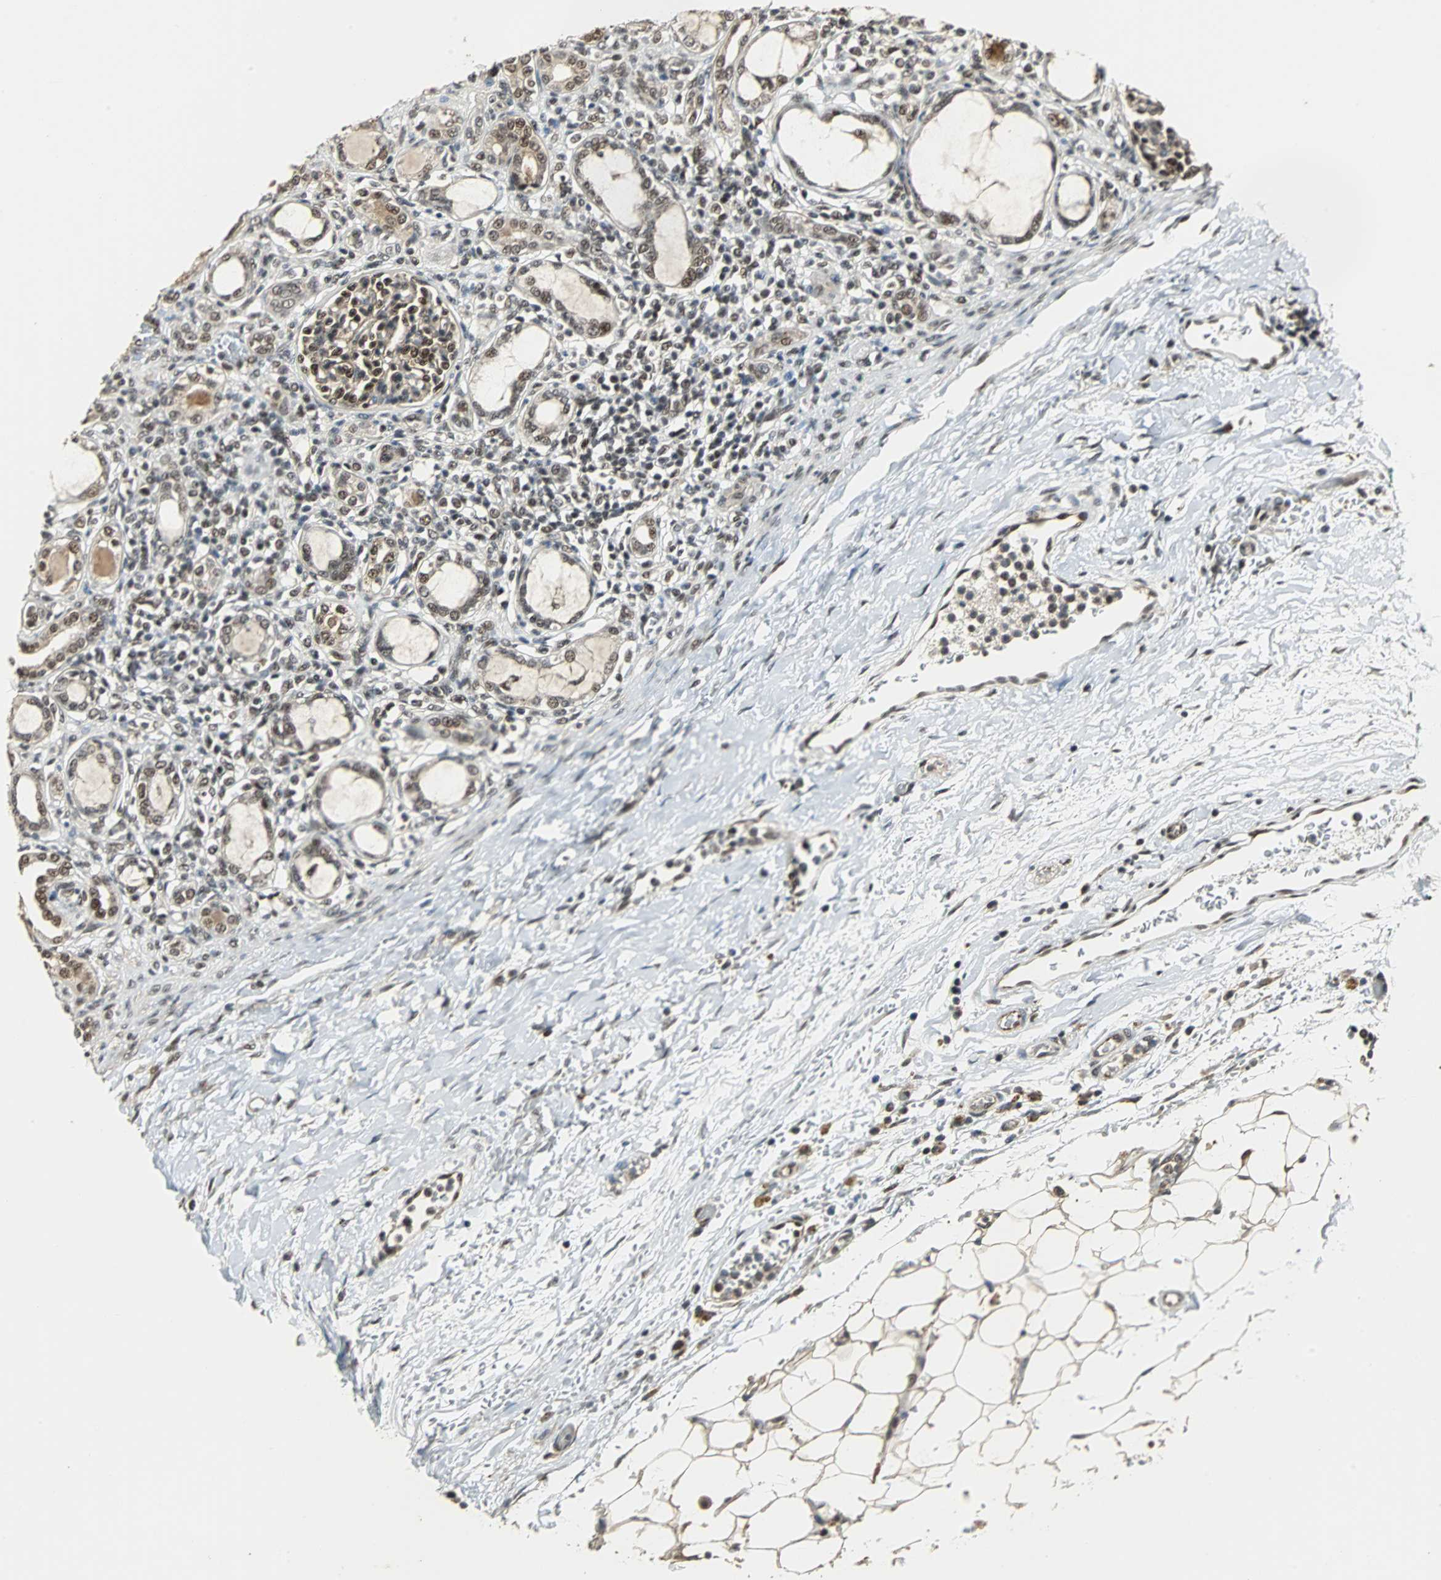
{"staining": {"intensity": "strong", "quantity": "<25%", "location": "nuclear"}, "tissue": "kidney", "cell_type": "Cells in glomeruli", "image_type": "normal", "snomed": [{"axis": "morphology", "description": "Normal tissue, NOS"}, {"axis": "topography", "description": "Kidney"}], "caption": "A high-resolution image shows immunohistochemistry staining of normal kidney, which reveals strong nuclear positivity in about <25% of cells in glomeruli.", "gene": "MED4", "patient": {"sex": "male", "age": 7}}